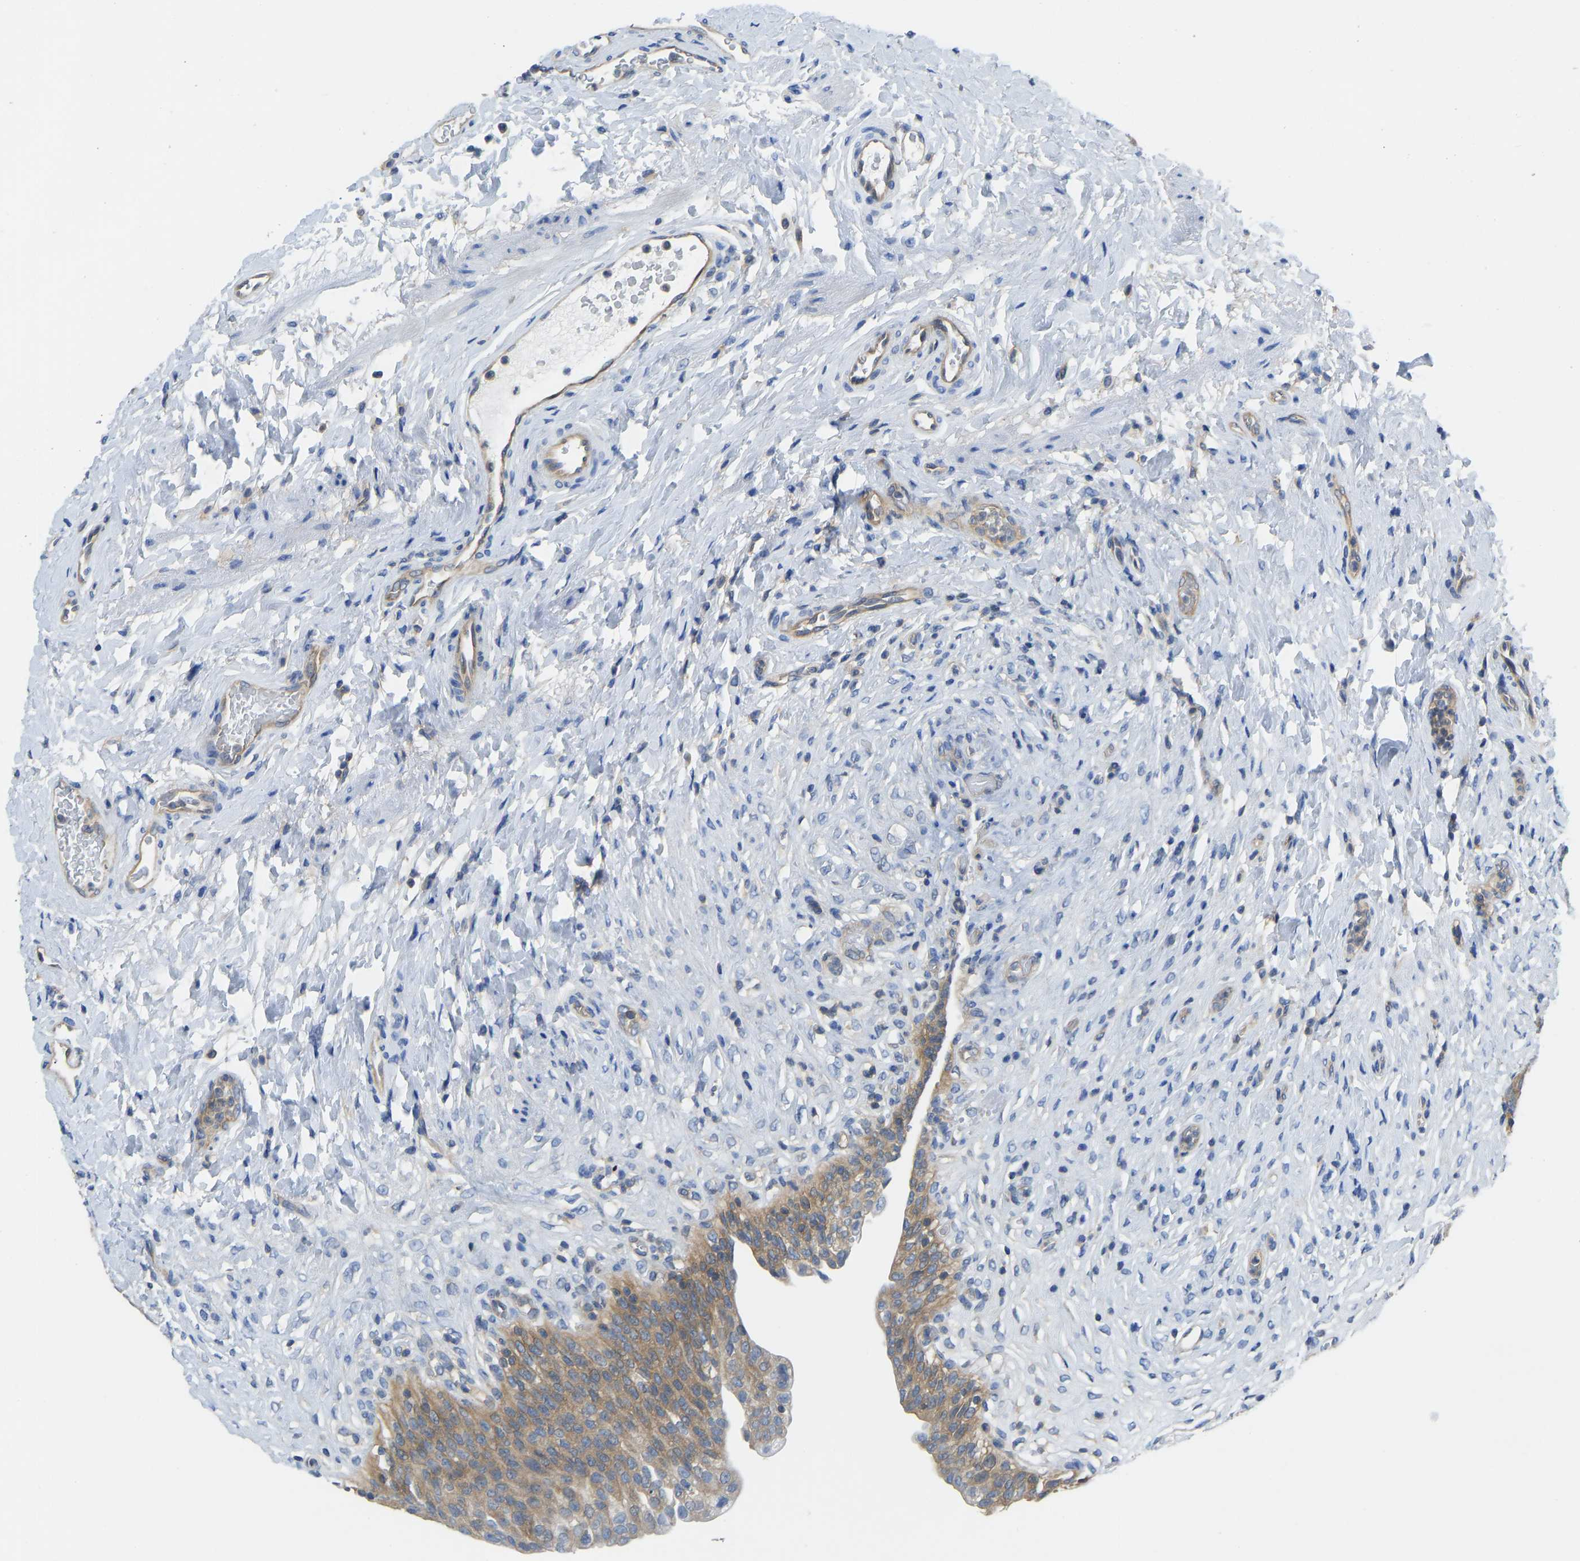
{"staining": {"intensity": "moderate", "quantity": ">75%", "location": "cytoplasmic/membranous"}, "tissue": "urinary bladder", "cell_type": "Urothelial cells", "image_type": "normal", "snomed": [{"axis": "morphology", "description": "Urothelial carcinoma, High grade"}, {"axis": "topography", "description": "Urinary bladder"}], "caption": "This photomicrograph demonstrates immunohistochemistry staining of benign urinary bladder, with medium moderate cytoplasmic/membranous expression in about >75% of urothelial cells.", "gene": "PPP3CA", "patient": {"sex": "male", "age": 46}}